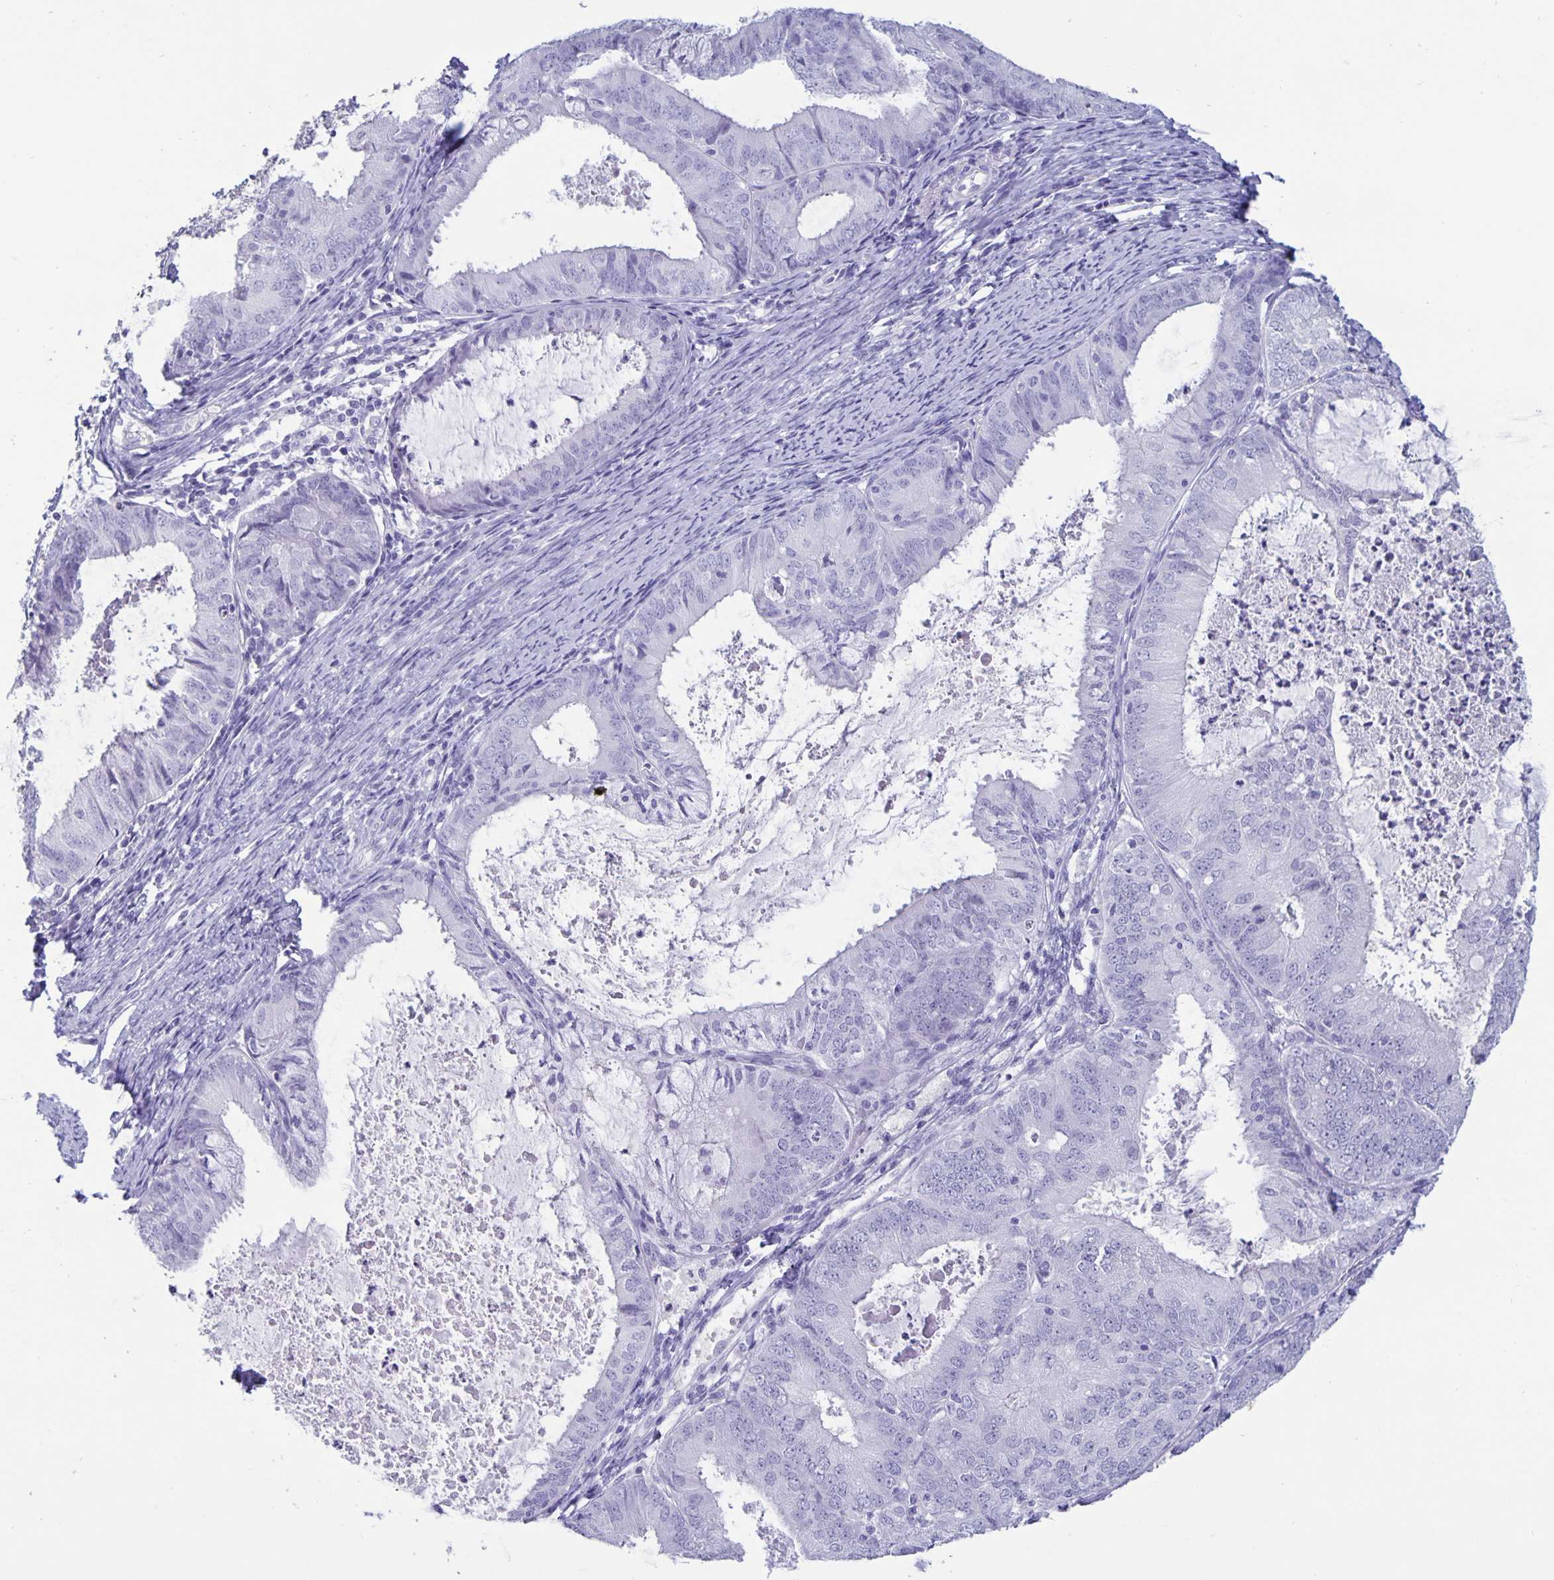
{"staining": {"intensity": "negative", "quantity": "none", "location": "none"}, "tissue": "endometrial cancer", "cell_type": "Tumor cells", "image_type": "cancer", "snomed": [{"axis": "morphology", "description": "Adenocarcinoma, NOS"}, {"axis": "topography", "description": "Endometrium"}], "caption": "DAB (3,3'-diaminobenzidine) immunohistochemical staining of human endometrial cancer exhibits no significant expression in tumor cells. (Stains: DAB immunohistochemistry (IHC) with hematoxylin counter stain, Microscopy: brightfield microscopy at high magnification).", "gene": "BPIFA3", "patient": {"sex": "female", "age": 57}}